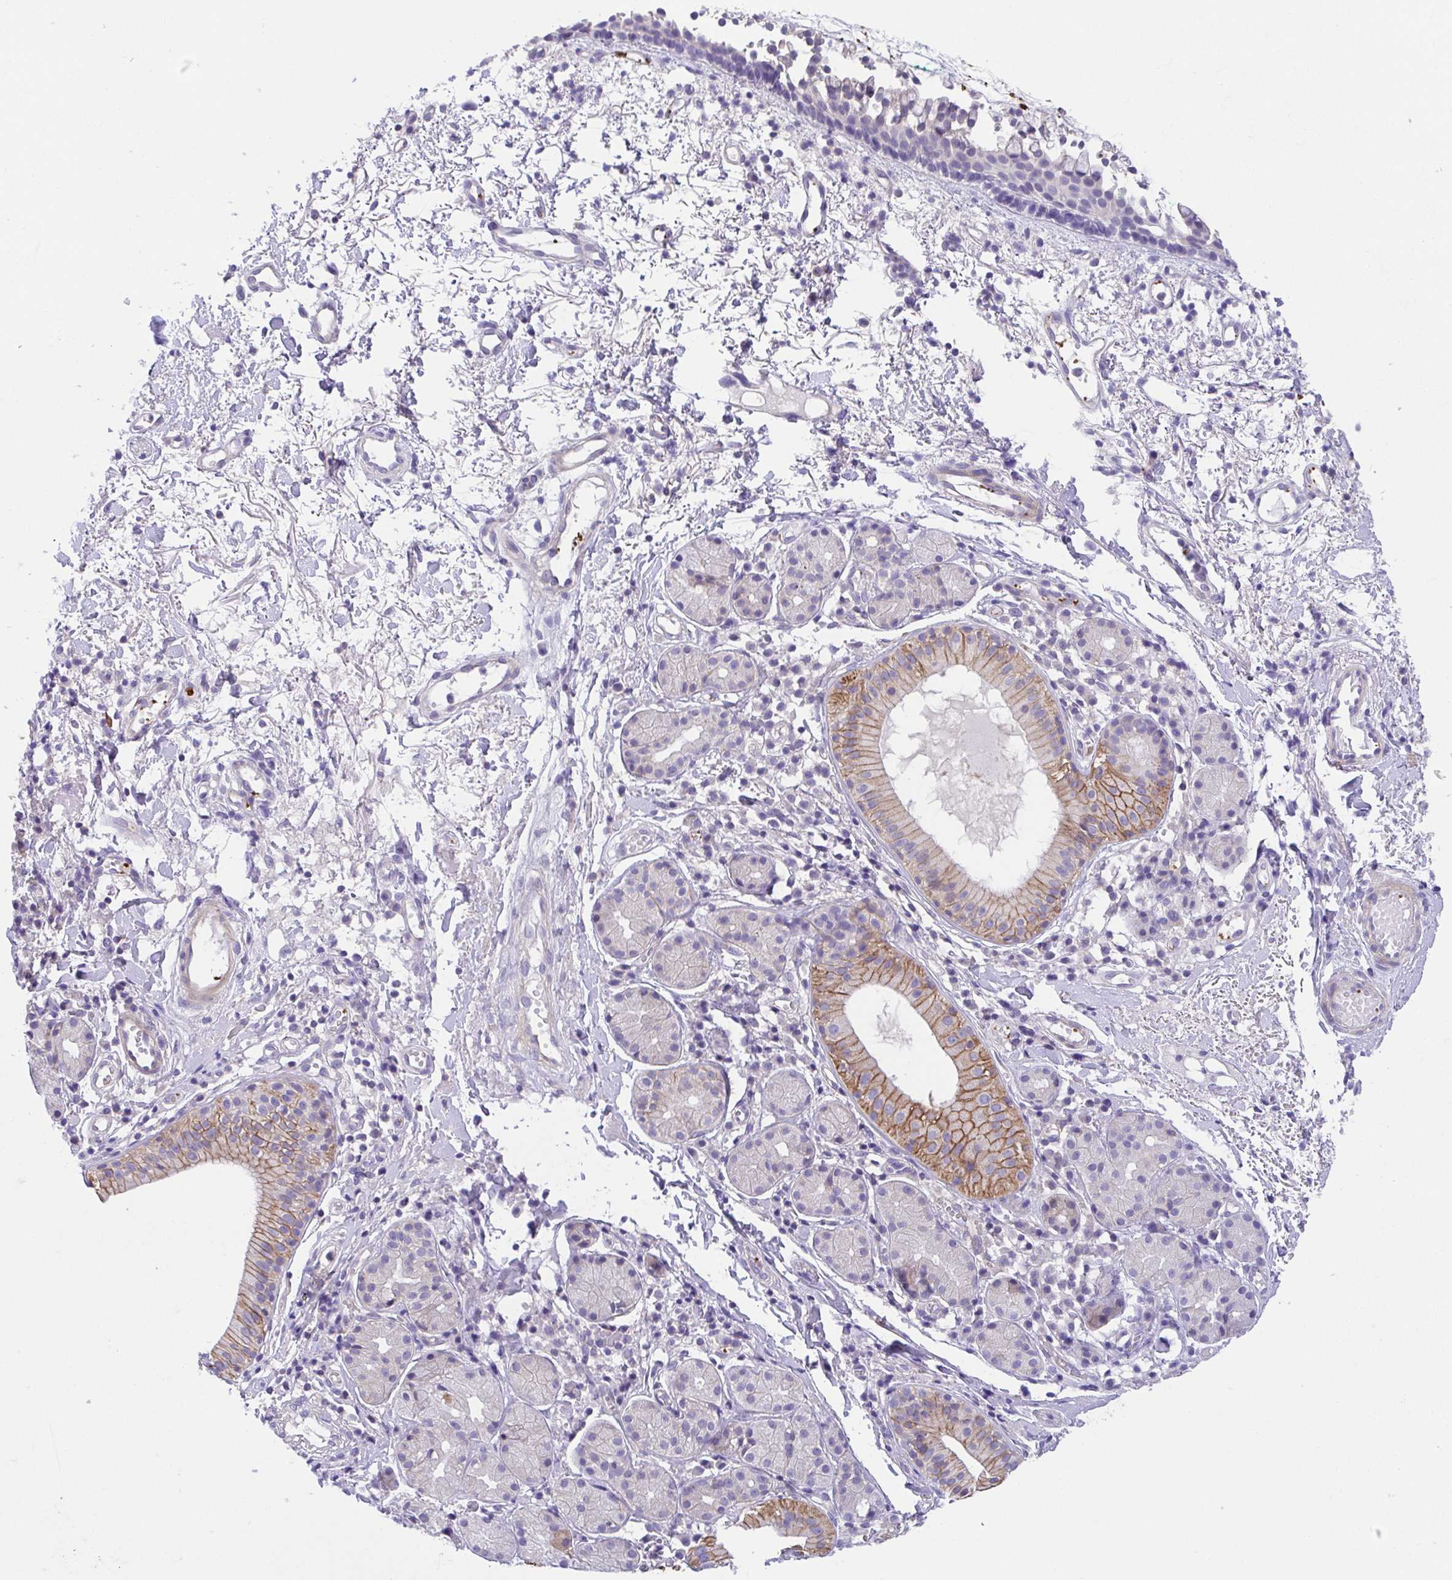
{"staining": {"intensity": "moderate", "quantity": "25%-75%", "location": "cytoplasmic/membranous"}, "tissue": "nasopharynx", "cell_type": "Respiratory epithelial cells", "image_type": "normal", "snomed": [{"axis": "morphology", "description": "Normal tissue, NOS"}, {"axis": "morphology", "description": "Basal cell carcinoma"}, {"axis": "topography", "description": "Cartilage tissue"}, {"axis": "topography", "description": "Nasopharynx"}, {"axis": "topography", "description": "Oral tissue"}], "caption": "Respiratory epithelial cells demonstrate medium levels of moderate cytoplasmic/membranous positivity in approximately 25%-75% of cells in unremarkable human nasopharynx.", "gene": "PRR14L", "patient": {"sex": "female", "age": 77}}